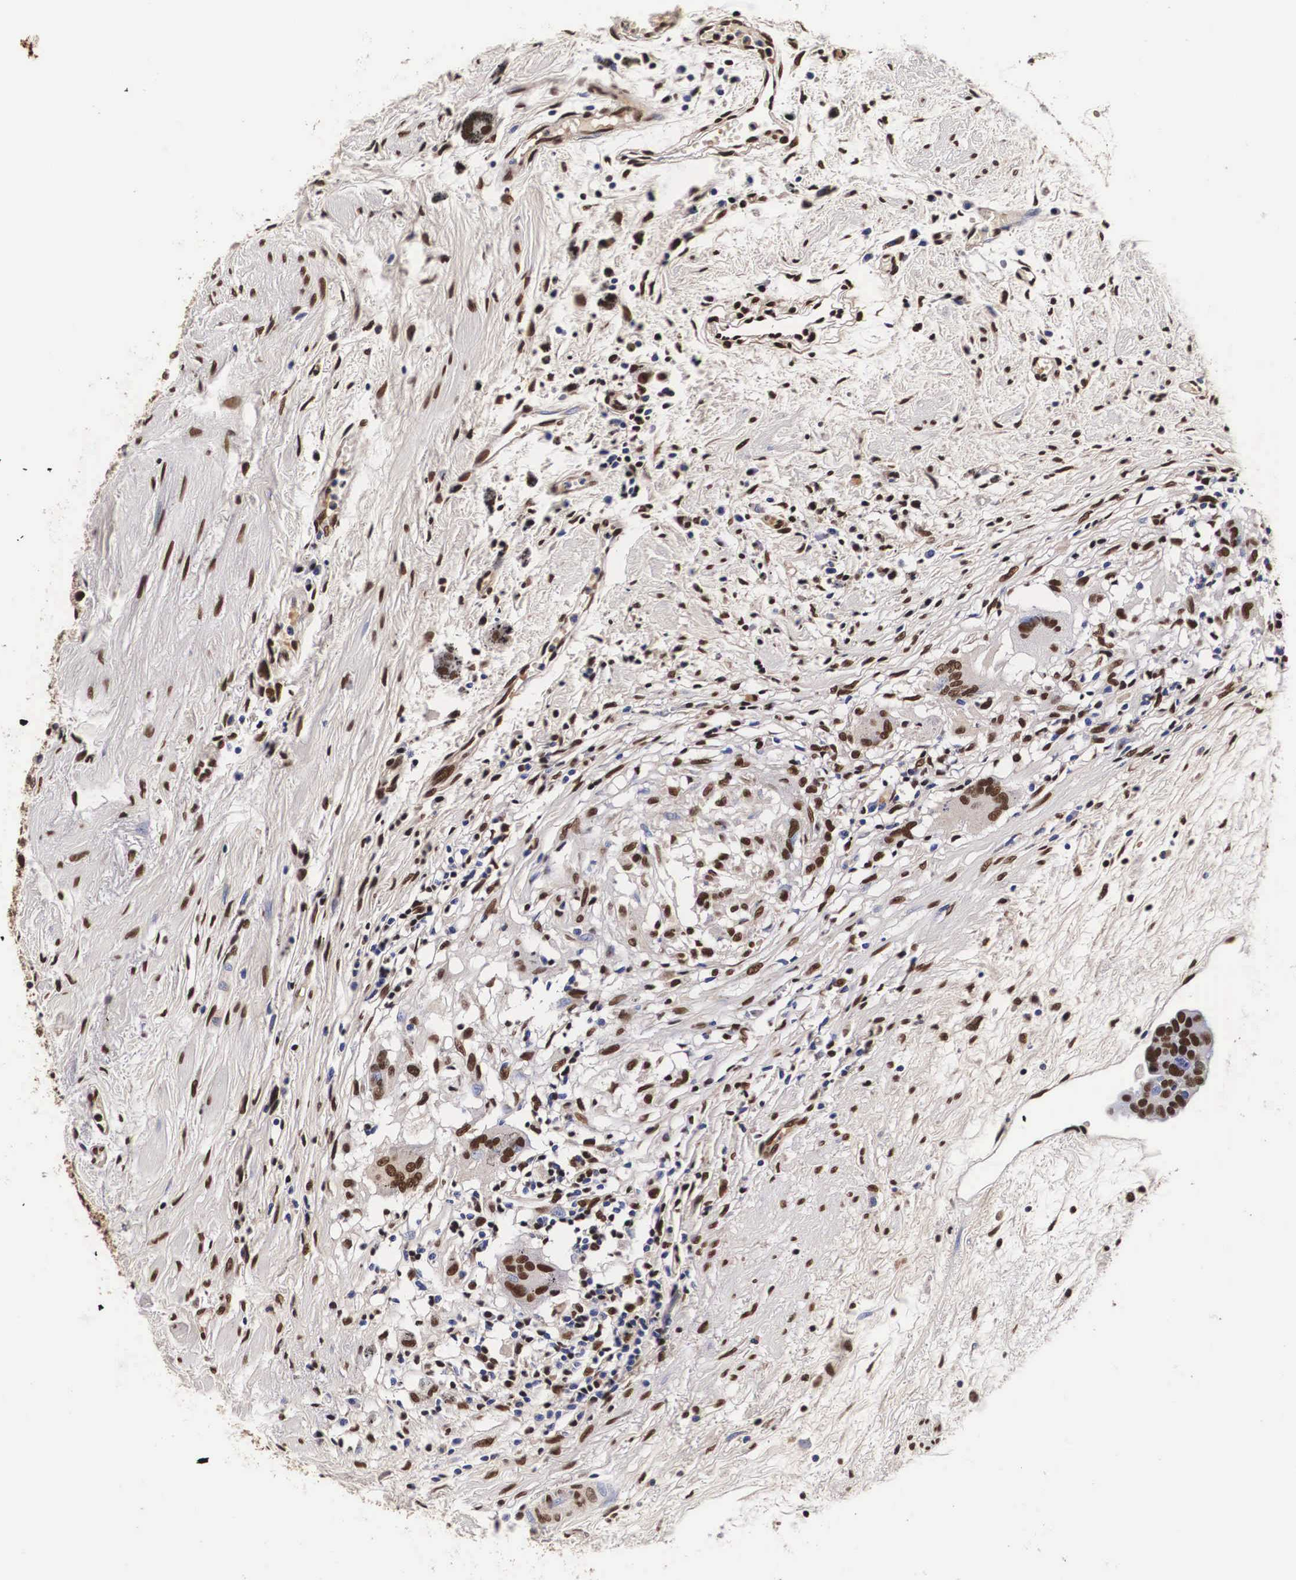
{"staining": {"intensity": "moderate", "quantity": ">75%", "location": "nuclear"}, "tissue": "urothelial cancer", "cell_type": "Tumor cells", "image_type": "cancer", "snomed": [{"axis": "morphology", "description": "Urothelial carcinoma, High grade"}, {"axis": "topography", "description": "Urinary bladder"}], "caption": "Urothelial cancer stained for a protein (brown) shows moderate nuclear positive staining in about >75% of tumor cells.", "gene": "PABPN1", "patient": {"sex": "male", "age": 78}}